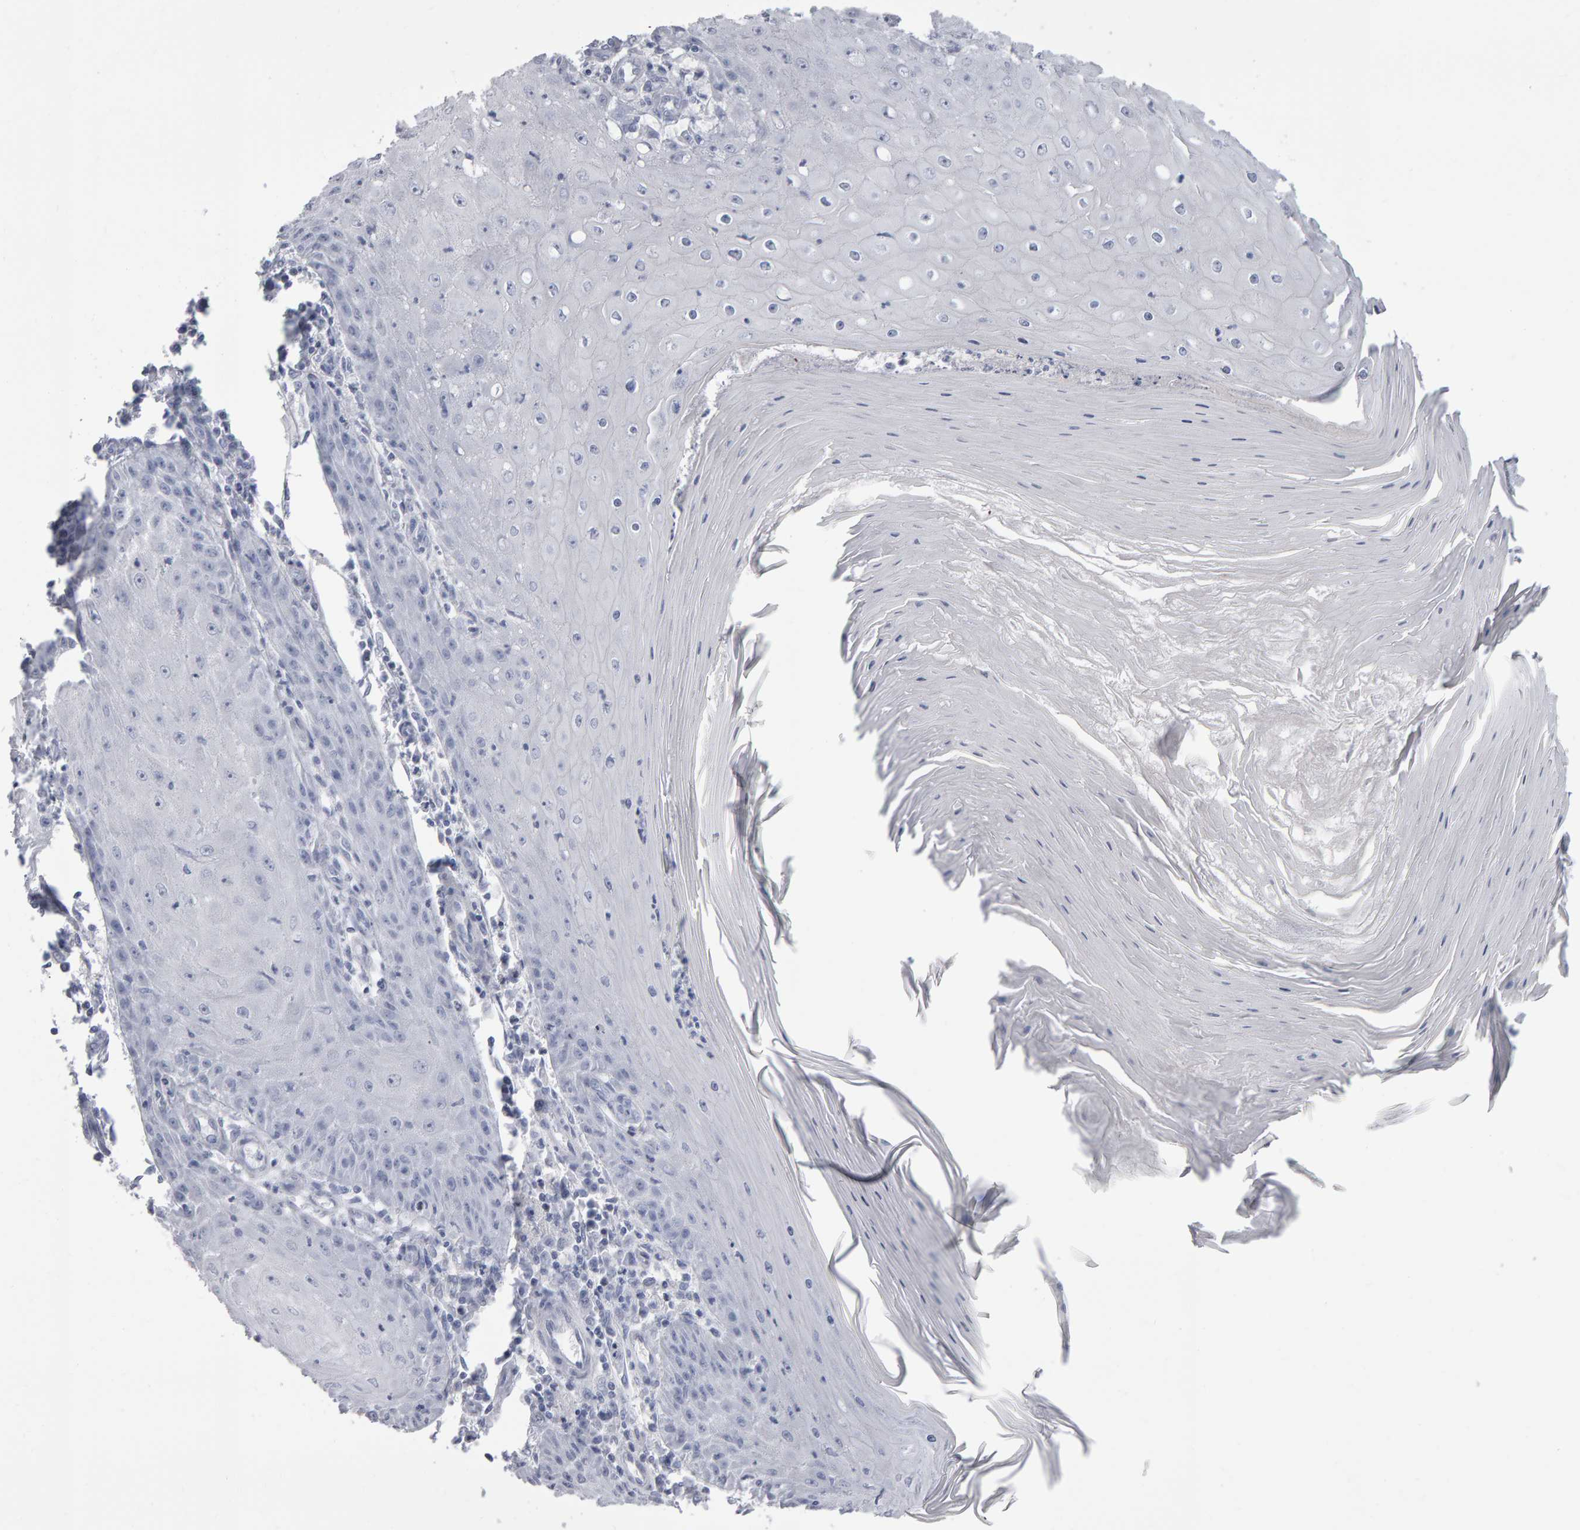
{"staining": {"intensity": "negative", "quantity": "none", "location": "none"}, "tissue": "skin cancer", "cell_type": "Tumor cells", "image_type": "cancer", "snomed": [{"axis": "morphology", "description": "Squamous cell carcinoma, NOS"}, {"axis": "topography", "description": "Skin"}], "caption": "Immunohistochemistry (IHC) histopathology image of neoplastic tissue: human squamous cell carcinoma (skin) stained with DAB (3,3'-diaminobenzidine) demonstrates no significant protein expression in tumor cells.", "gene": "NCDN", "patient": {"sex": "female", "age": 73}}